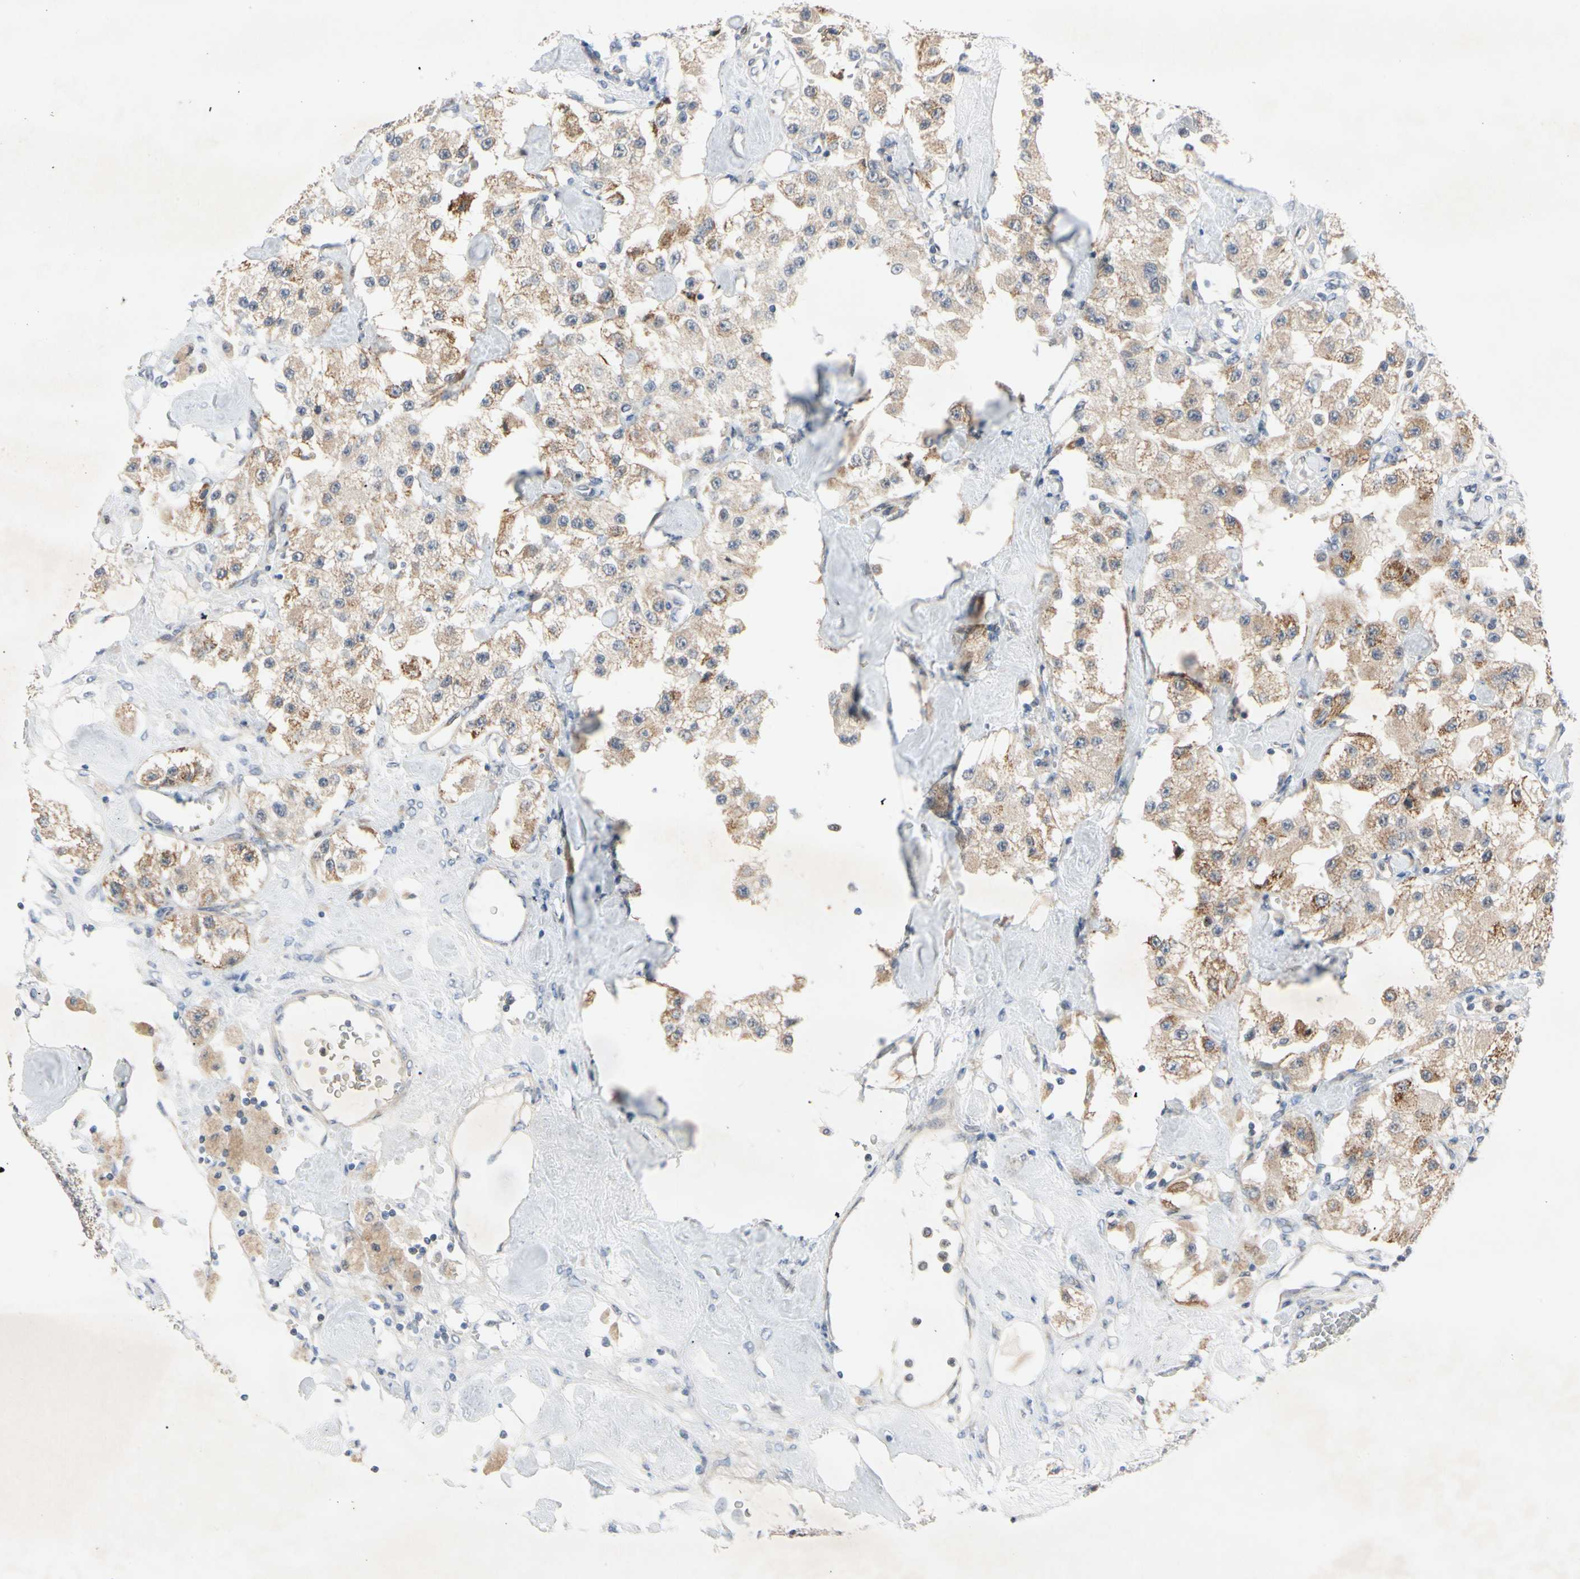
{"staining": {"intensity": "weak", "quantity": ">75%", "location": "cytoplasmic/membranous"}, "tissue": "carcinoid", "cell_type": "Tumor cells", "image_type": "cancer", "snomed": [{"axis": "morphology", "description": "Carcinoid, malignant, NOS"}, {"axis": "topography", "description": "Pancreas"}], "caption": "Human carcinoid (malignant) stained for a protein (brown) reveals weak cytoplasmic/membranous positive expression in approximately >75% of tumor cells.", "gene": "MARK1", "patient": {"sex": "male", "age": 41}}